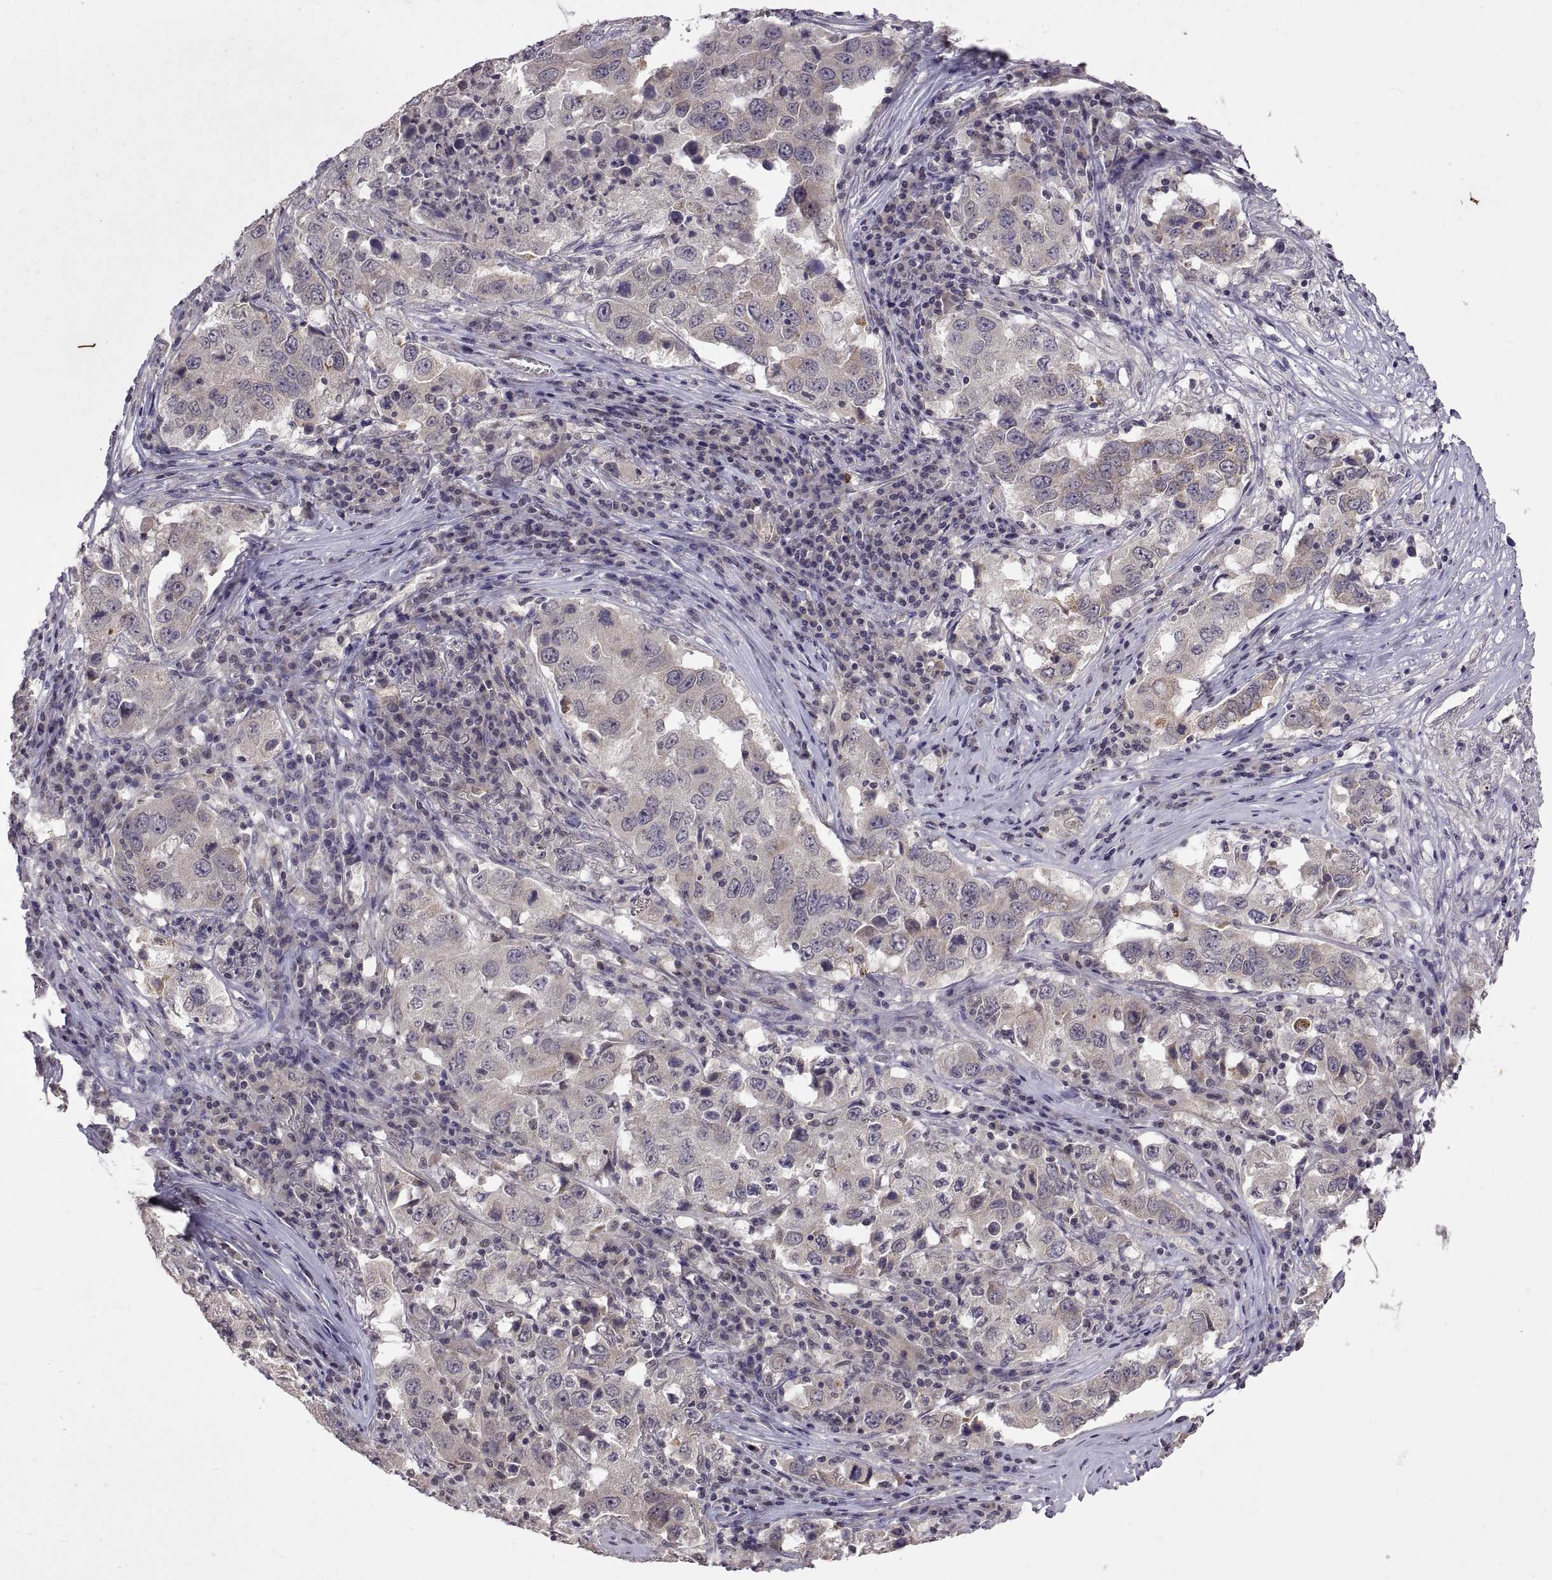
{"staining": {"intensity": "negative", "quantity": "none", "location": "none"}, "tissue": "lung cancer", "cell_type": "Tumor cells", "image_type": "cancer", "snomed": [{"axis": "morphology", "description": "Adenocarcinoma, NOS"}, {"axis": "topography", "description": "Lung"}], "caption": "Lung cancer (adenocarcinoma) stained for a protein using IHC shows no expression tumor cells.", "gene": "LAMA1", "patient": {"sex": "male", "age": 73}}